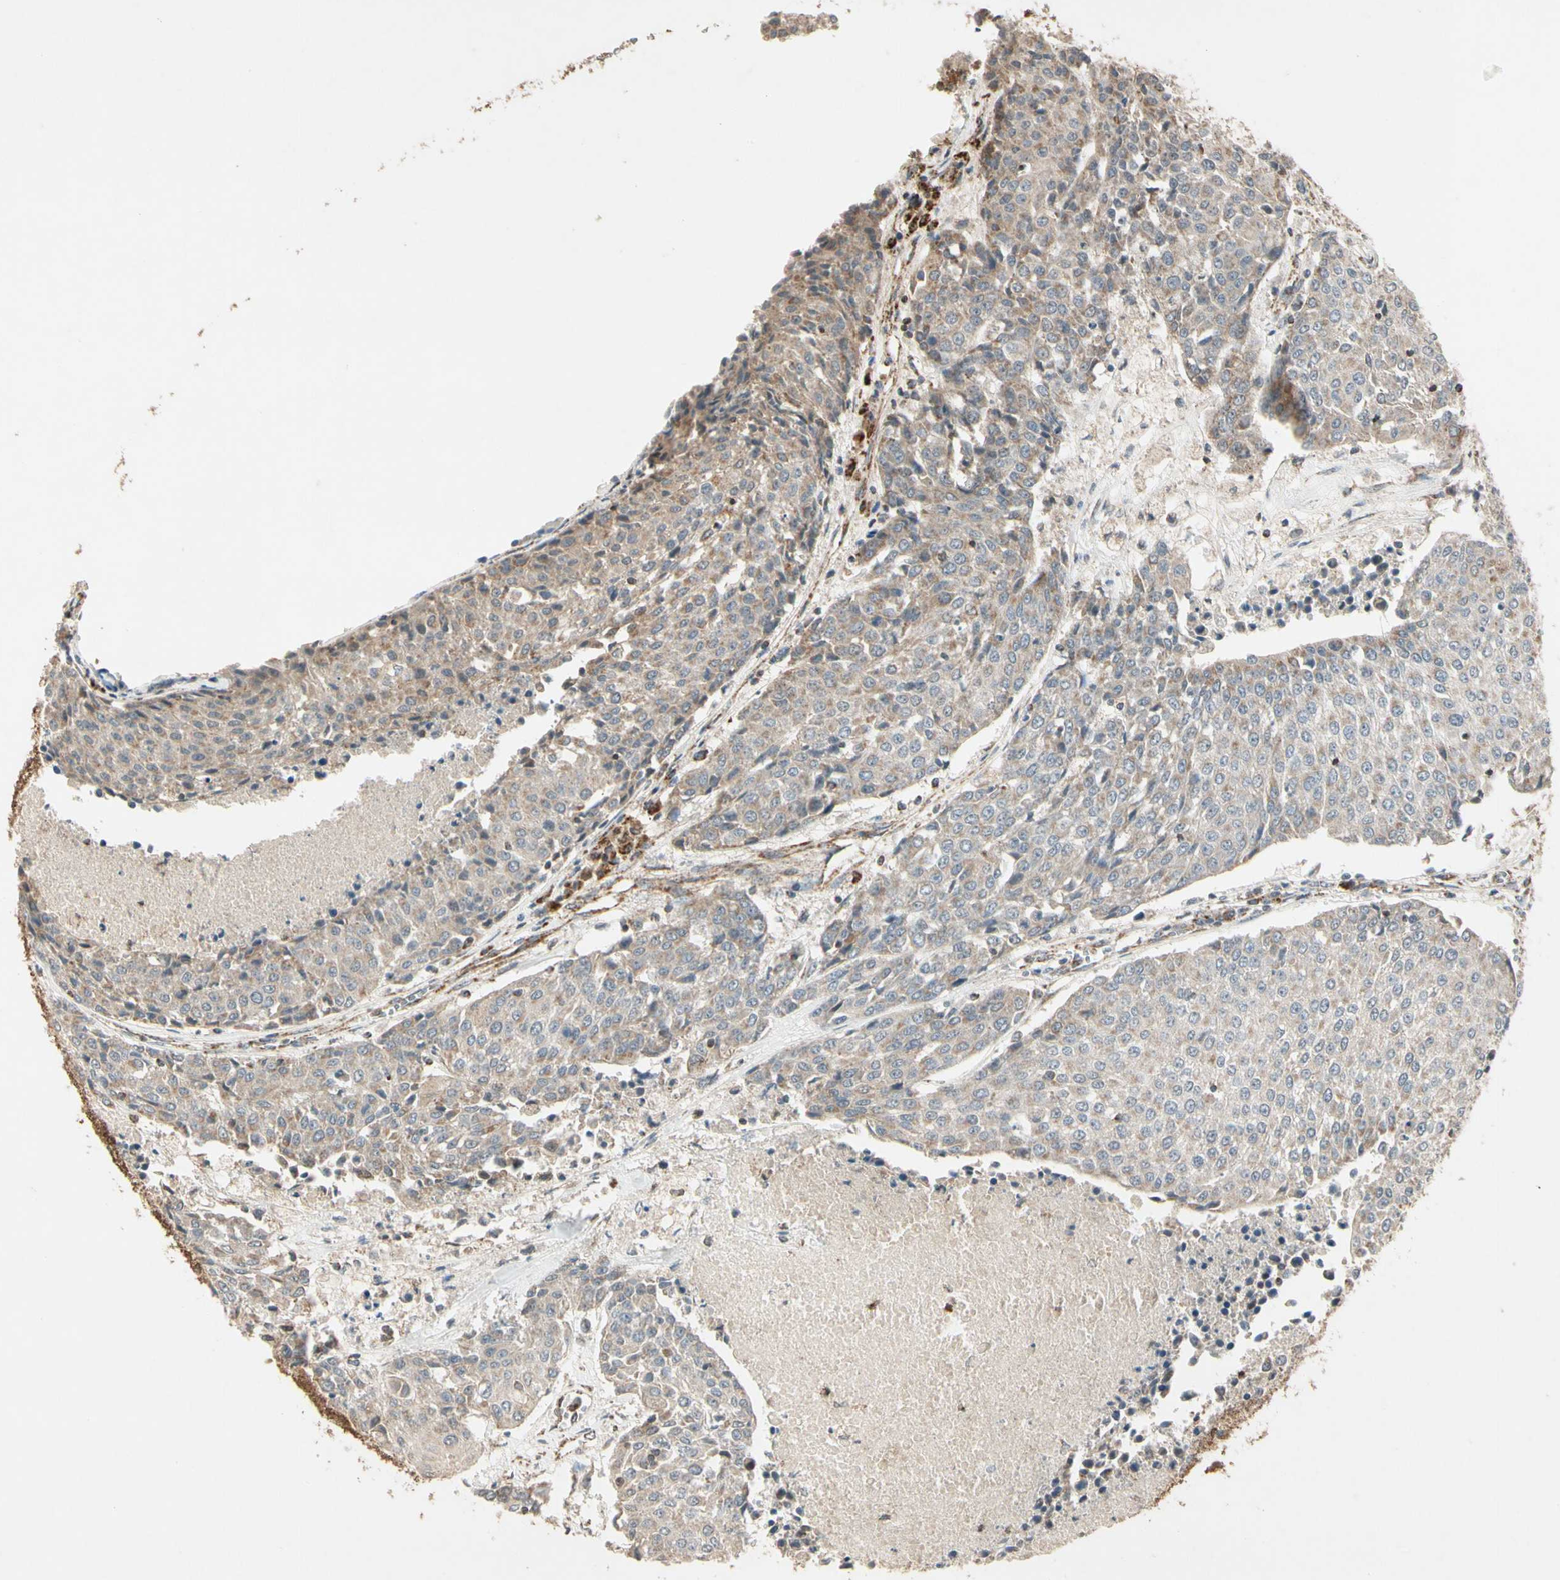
{"staining": {"intensity": "weak", "quantity": ">75%", "location": "cytoplasmic/membranous"}, "tissue": "urothelial cancer", "cell_type": "Tumor cells", "image_type": "cancer", "snomed": [{"axis": "morphology", "description": "Urothelial carcinoma, High grade"}, {"axis": "topography", "description": "Urinary bladder"}], "caption": "A low amount of weak cytoplasmic/membranous expression is seen in approximately >75% of tumor cells in urothelial carcinoma (high-grade) tissue.", "gene": "PRDX5", "patient": {"sex": "female", "age": 85}}